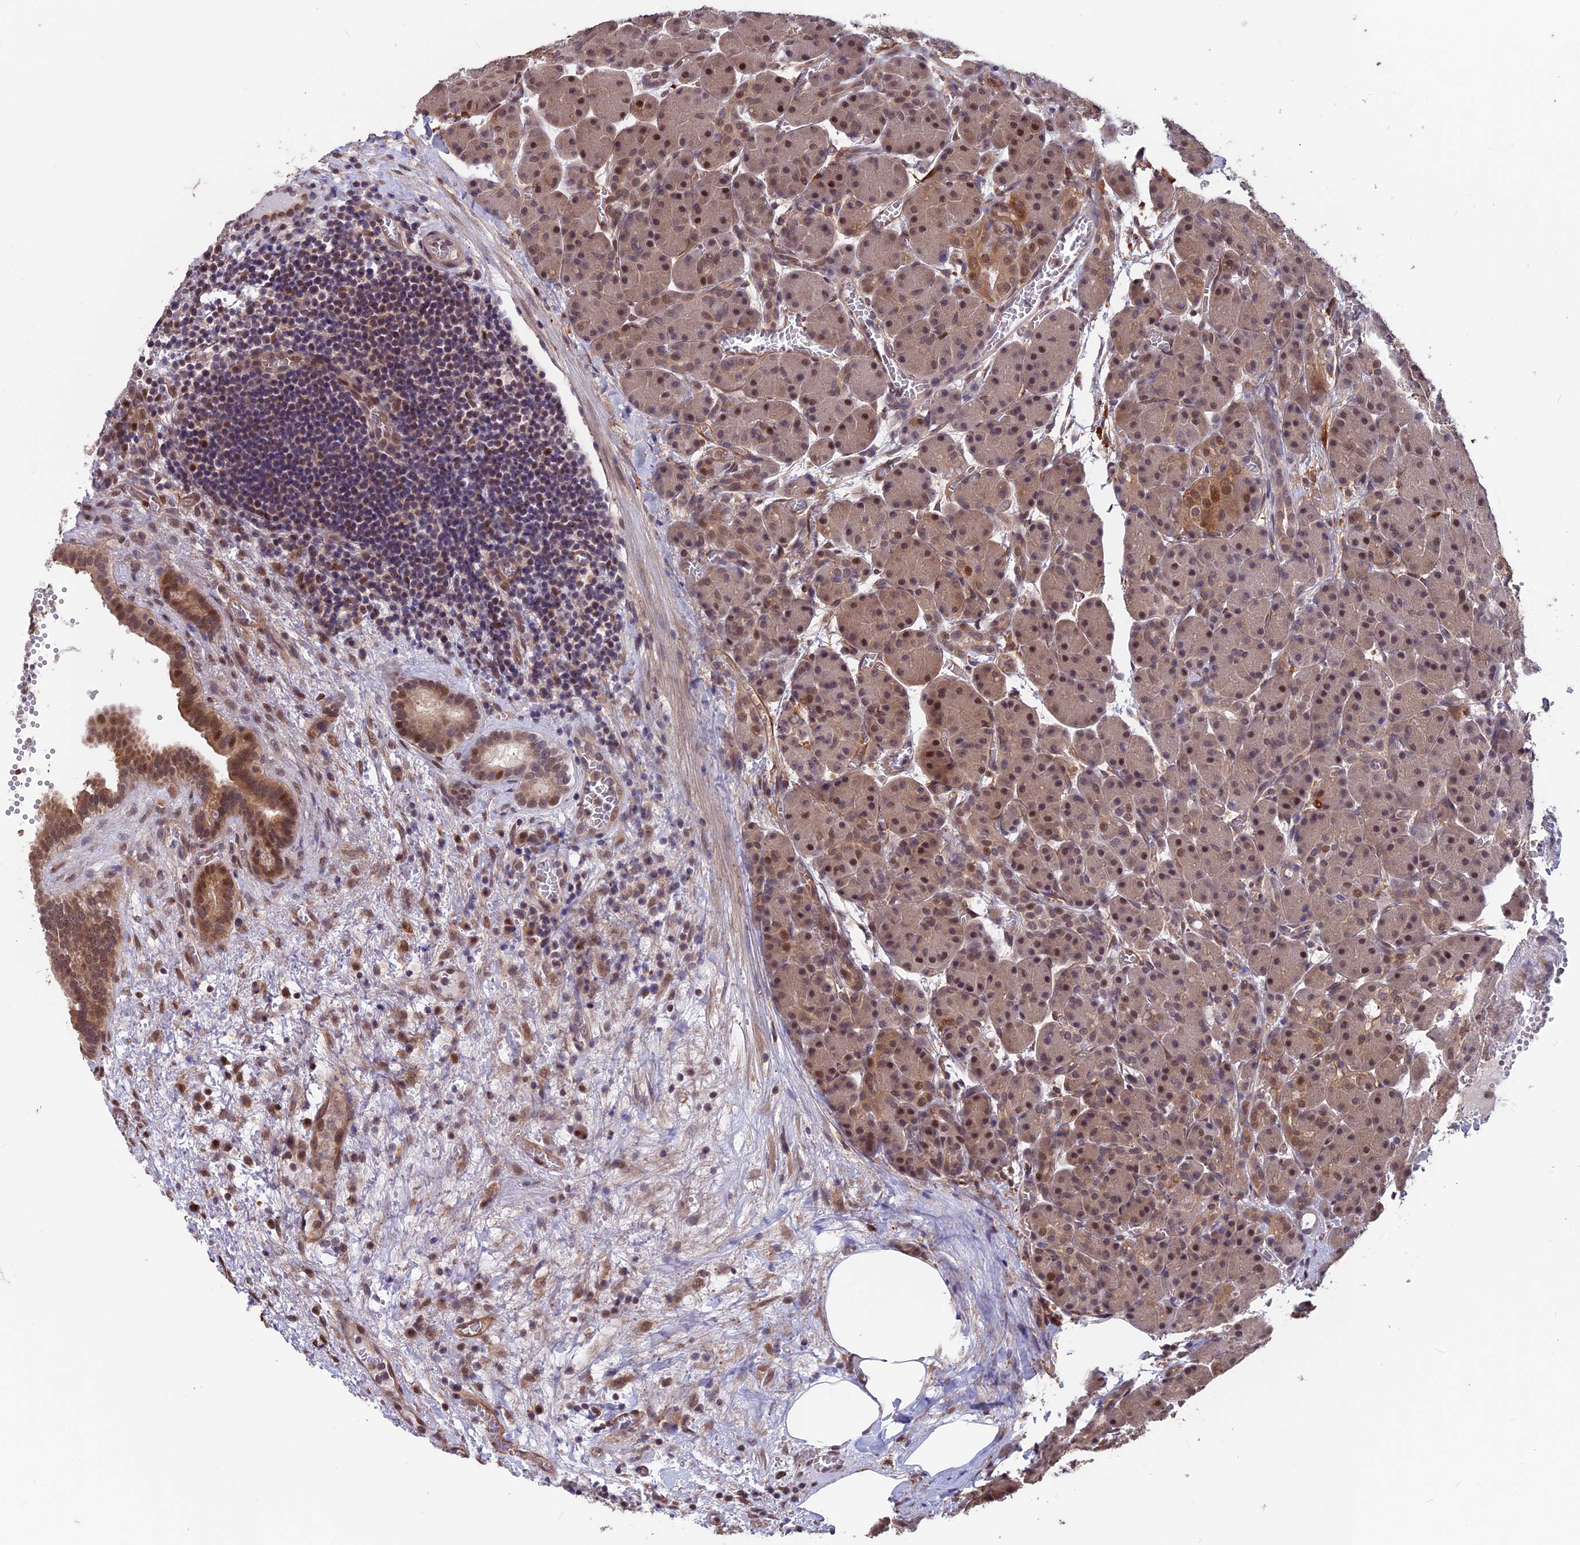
{"staining": {"intensity": "moderate", "quantity": "25%-75%", "location": "cytoplasmic/membranous,nuclear"}, "tissue": "pancreas", "cell_type": "Exocrine glandular cells", "image_type": "normal", "snomed": [{"axis": "morphology", "description": "Normal tissue, NOS"}, {"axis": "topography", "description": "Pancreas"}], "caption": "Human pancreas stained for a protein (brown) reveals moderate cytoplasmic/membranous,nuclear positive positivity in approximately 25%-75% of exocrine glandular cells.", "gene": "MAST2", "patient": {"sex": "male", "age": 63}}